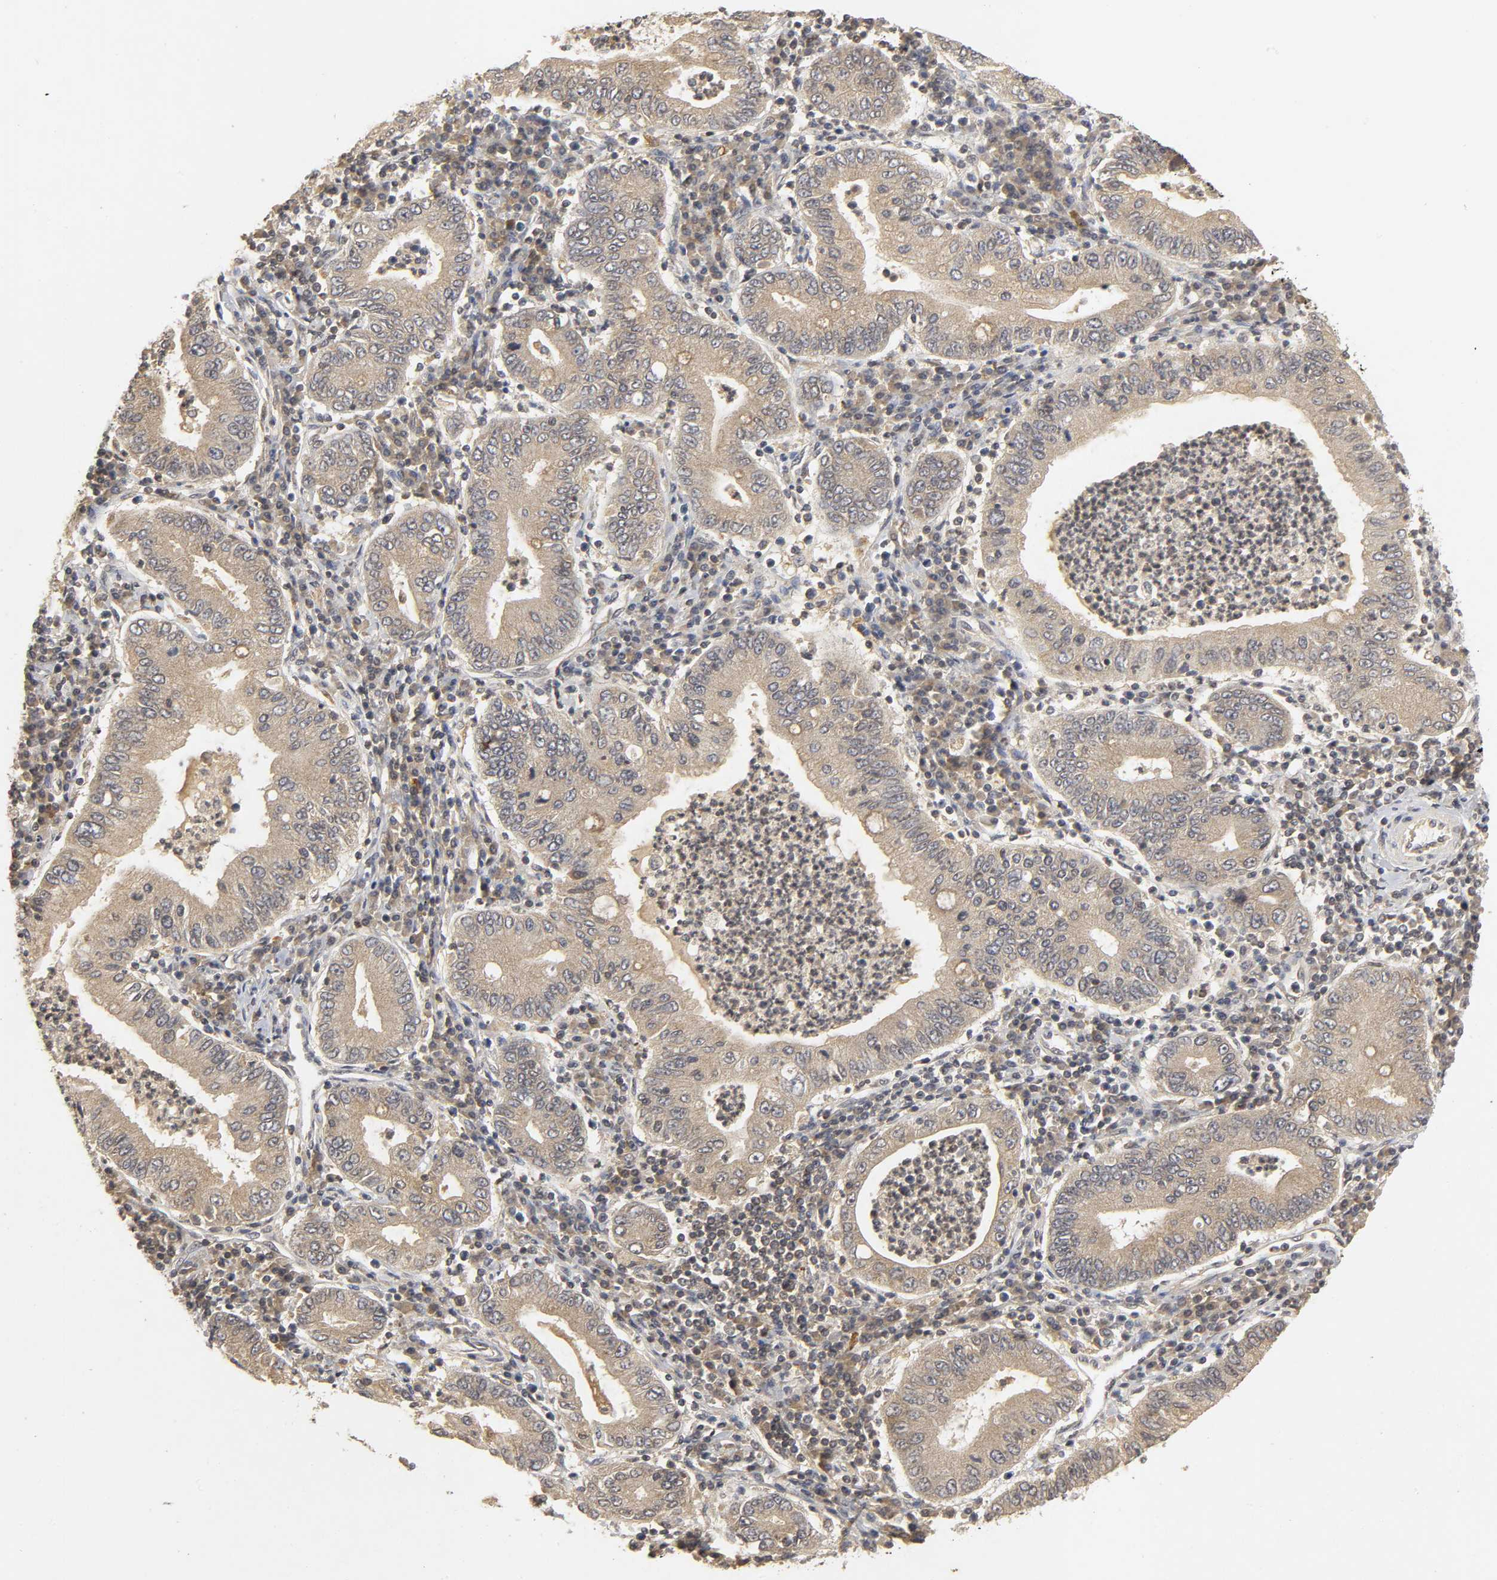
{"staining": {"intensity": "weak", "quantity": ">75%", "location": "cytoplasmic/membranous"}, "tissue": "stomach cancer", "cell_type": "Tumor cells", "image_type": "cancer", "snomed": [{"axis": "morphology", "description": "Normal tissue, NOS"}, {"axis": "morphology", "description": "Adenocarcinoma, NOS"}, {"axis": "topography", "description": "Esophagus"}, {"axis": "topography", "description": "Stomach, upper"}, {"axis": "topography", "description": "Peripheral nerve tissue"}], "caption": "High-magnification brightfield microscopy of stomach cancer stained with DAB (3,3'-diaminobenzidine) (brown) and counterstained with hematoxylin (blue). tumor cells exhibit weak cytoplasmic/membranous staining is identified in approximately>75% of cells.", "gene": "TRAF6", "patient": {"sex": "male", "age": 62}}